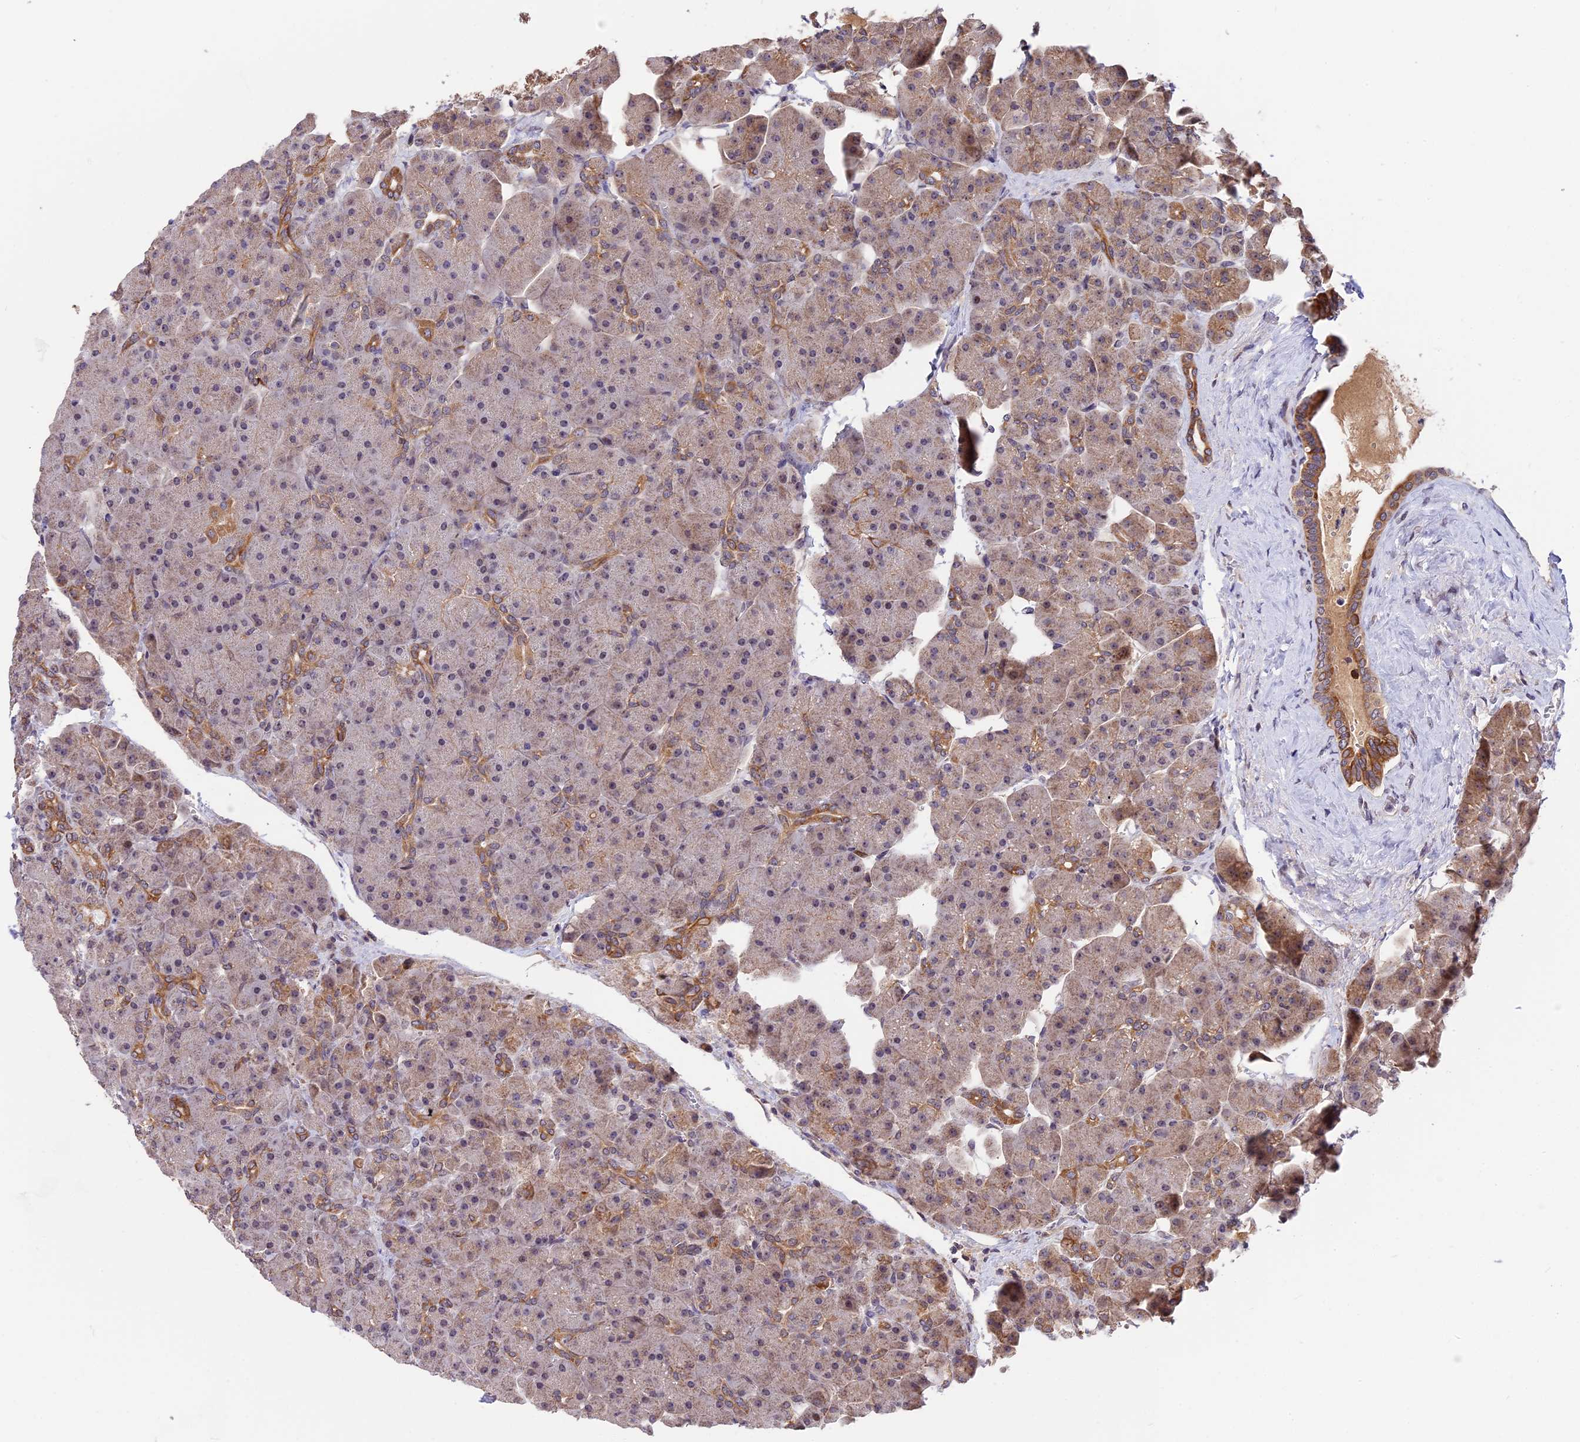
{"staining": {"intensity": "moderate", "quantity": "25%-75%", "location": "cytoplasmic/membranous"}, "tissue": "pancreas", "cell_type": "Exocrine glandular cells", "image_type": "normal", "snomed": [{"axis": "morphology", "description": "Normal tissue, NOS"}, {"axis": "topography", "description": "Pancreas"}], "caption": "Exocrine glandular cells show moderate cytoplasmic/membranous expression in approximately 25%-75% of cells in benign pancreas.", "gene": "RERGL", "patient": {"sex": "male", "age": 66}}